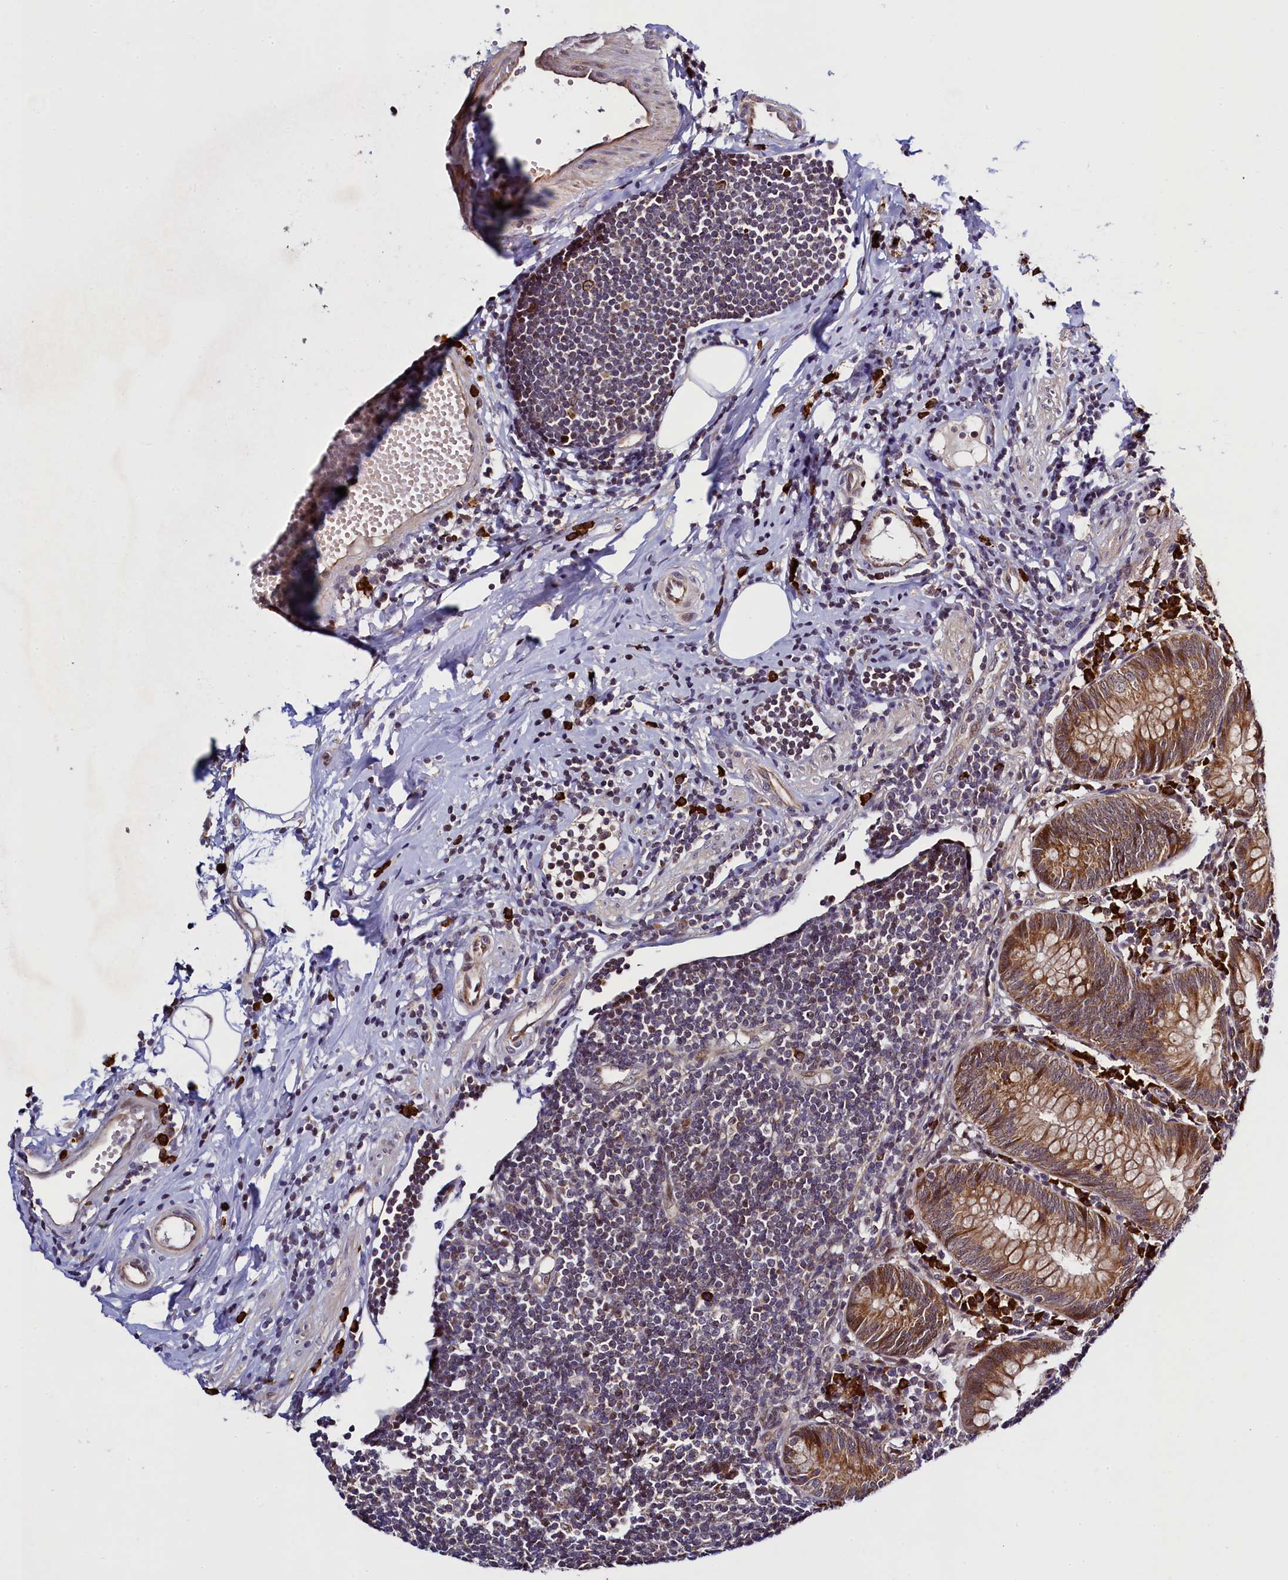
{"staining": {"intensity": "moderate", "quantity": ">75%", "location": "cytoplasmic/membranous"}, "tissue": "appendix", "cell_type": "Glandular cells", "image_type": "normal", "snomed": [{"axis": "morphology", "description": "Normal tissue, NOS"}, {"axis": "topography", "description": "Appendix"}], "caption": "Immunohistochemistry (IHC) (DAB (3,3'-diaminobenzidine)) staining of normal appendix reveals moderate cytoplasmic/membranous protein positivity in approximately >75% of glandular cells. (DAB (3,3'-diaminobenzidine) = brown stain, brightfield microscopy at high magnification).", "gene": "RBFA", "patient": {"sex": "female", "age": 54}}